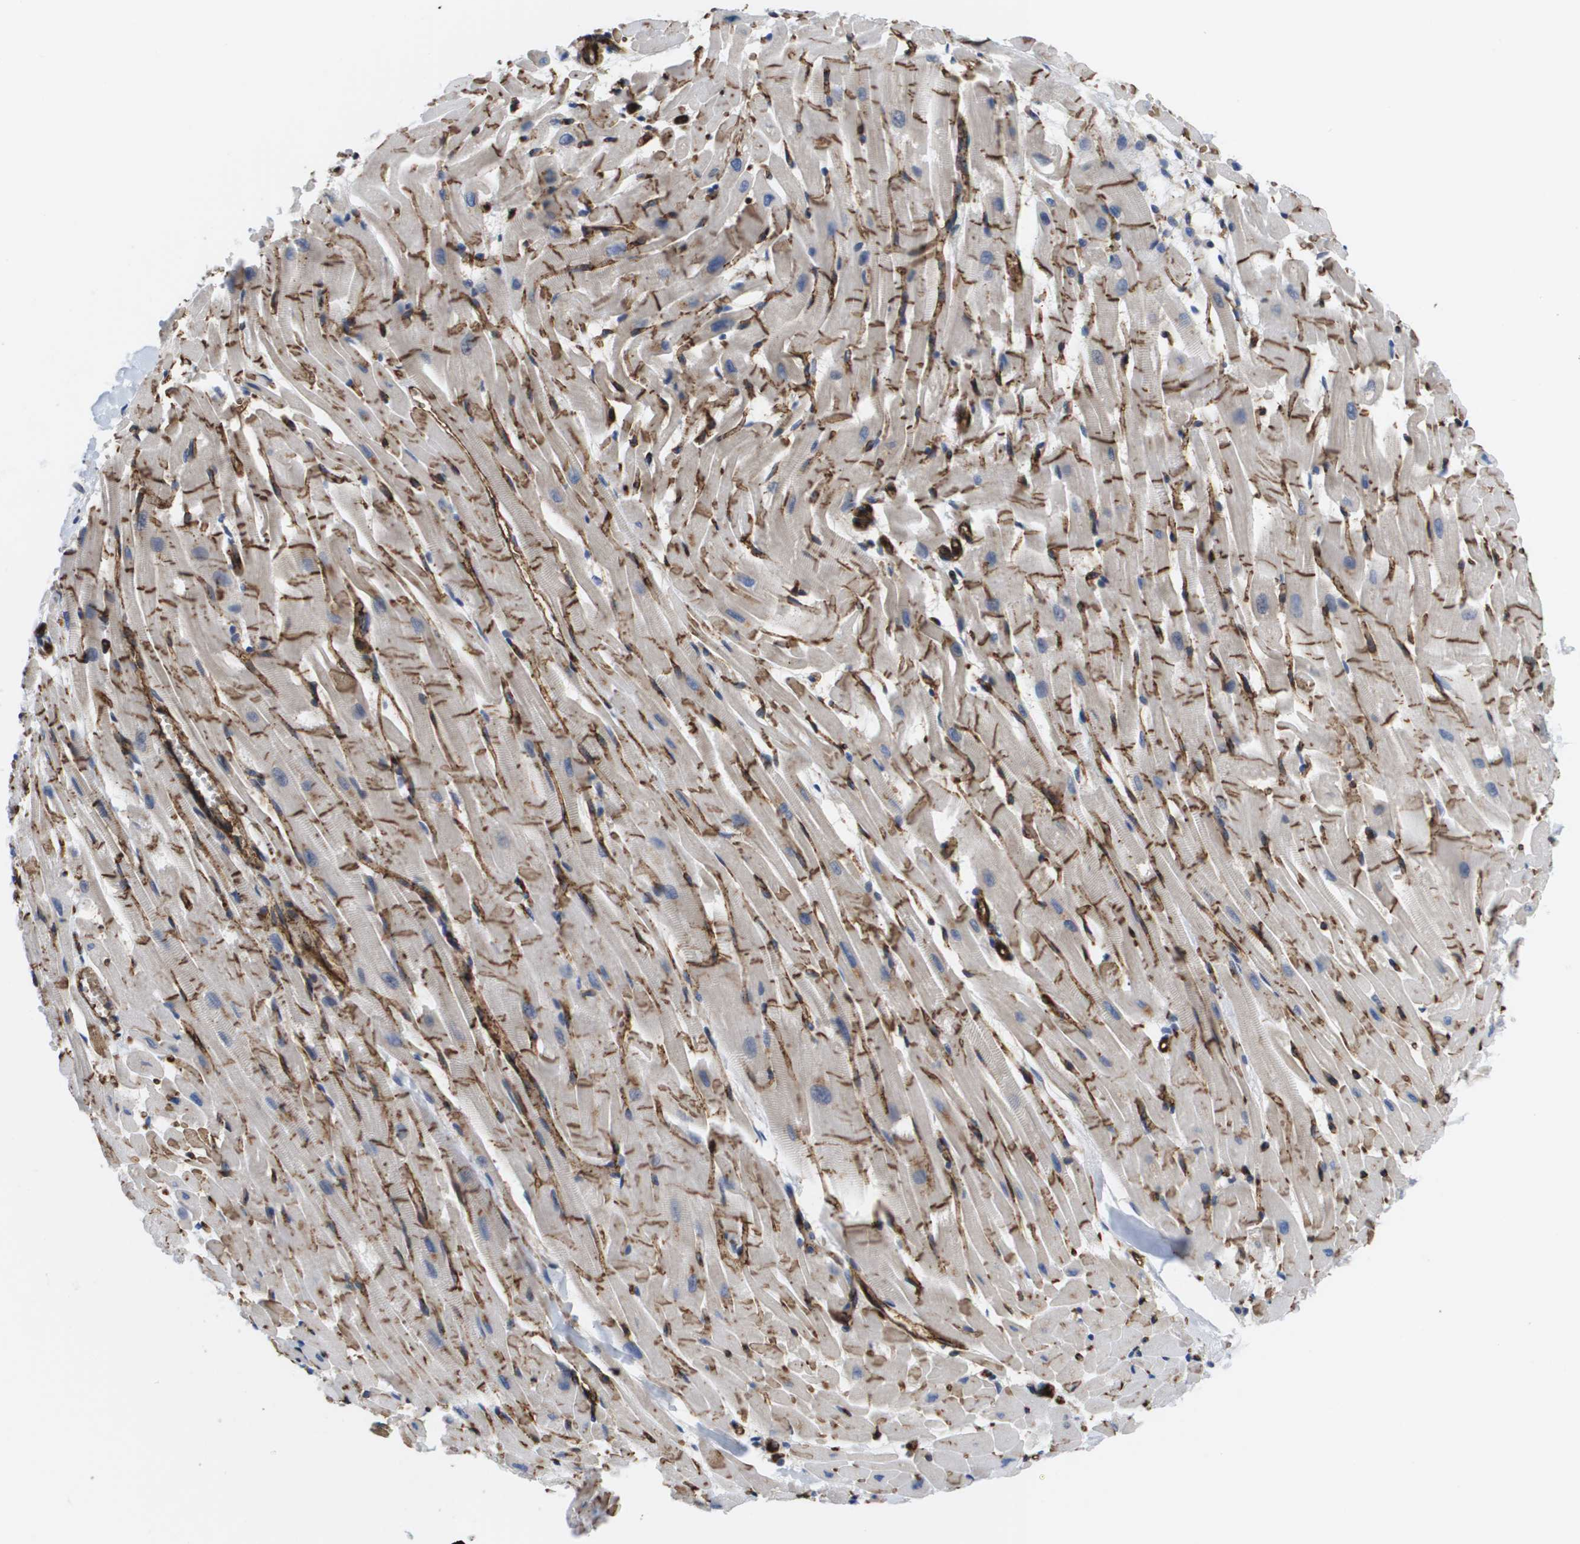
{"staining": {"intensity": "moderate", "quantity": ">75%", "location": "cytoplasmic/membranous"}, "tissue": "heart muscle", "cell_type": "Cardiomyocytes", "image_type": "normal", "snomed": [{"axis": "morphology", "description": "Normal tissue, NOS"}, {"axis": "topography", "description": "Heart"}], "caption": "The immunohistochemical stain highlights moderate cytoplasmic/membranous positivity in cardiomyocytes of benign heart muscle.", "gene": "BST2", "patient": {"sex": "female", "age": 19}}